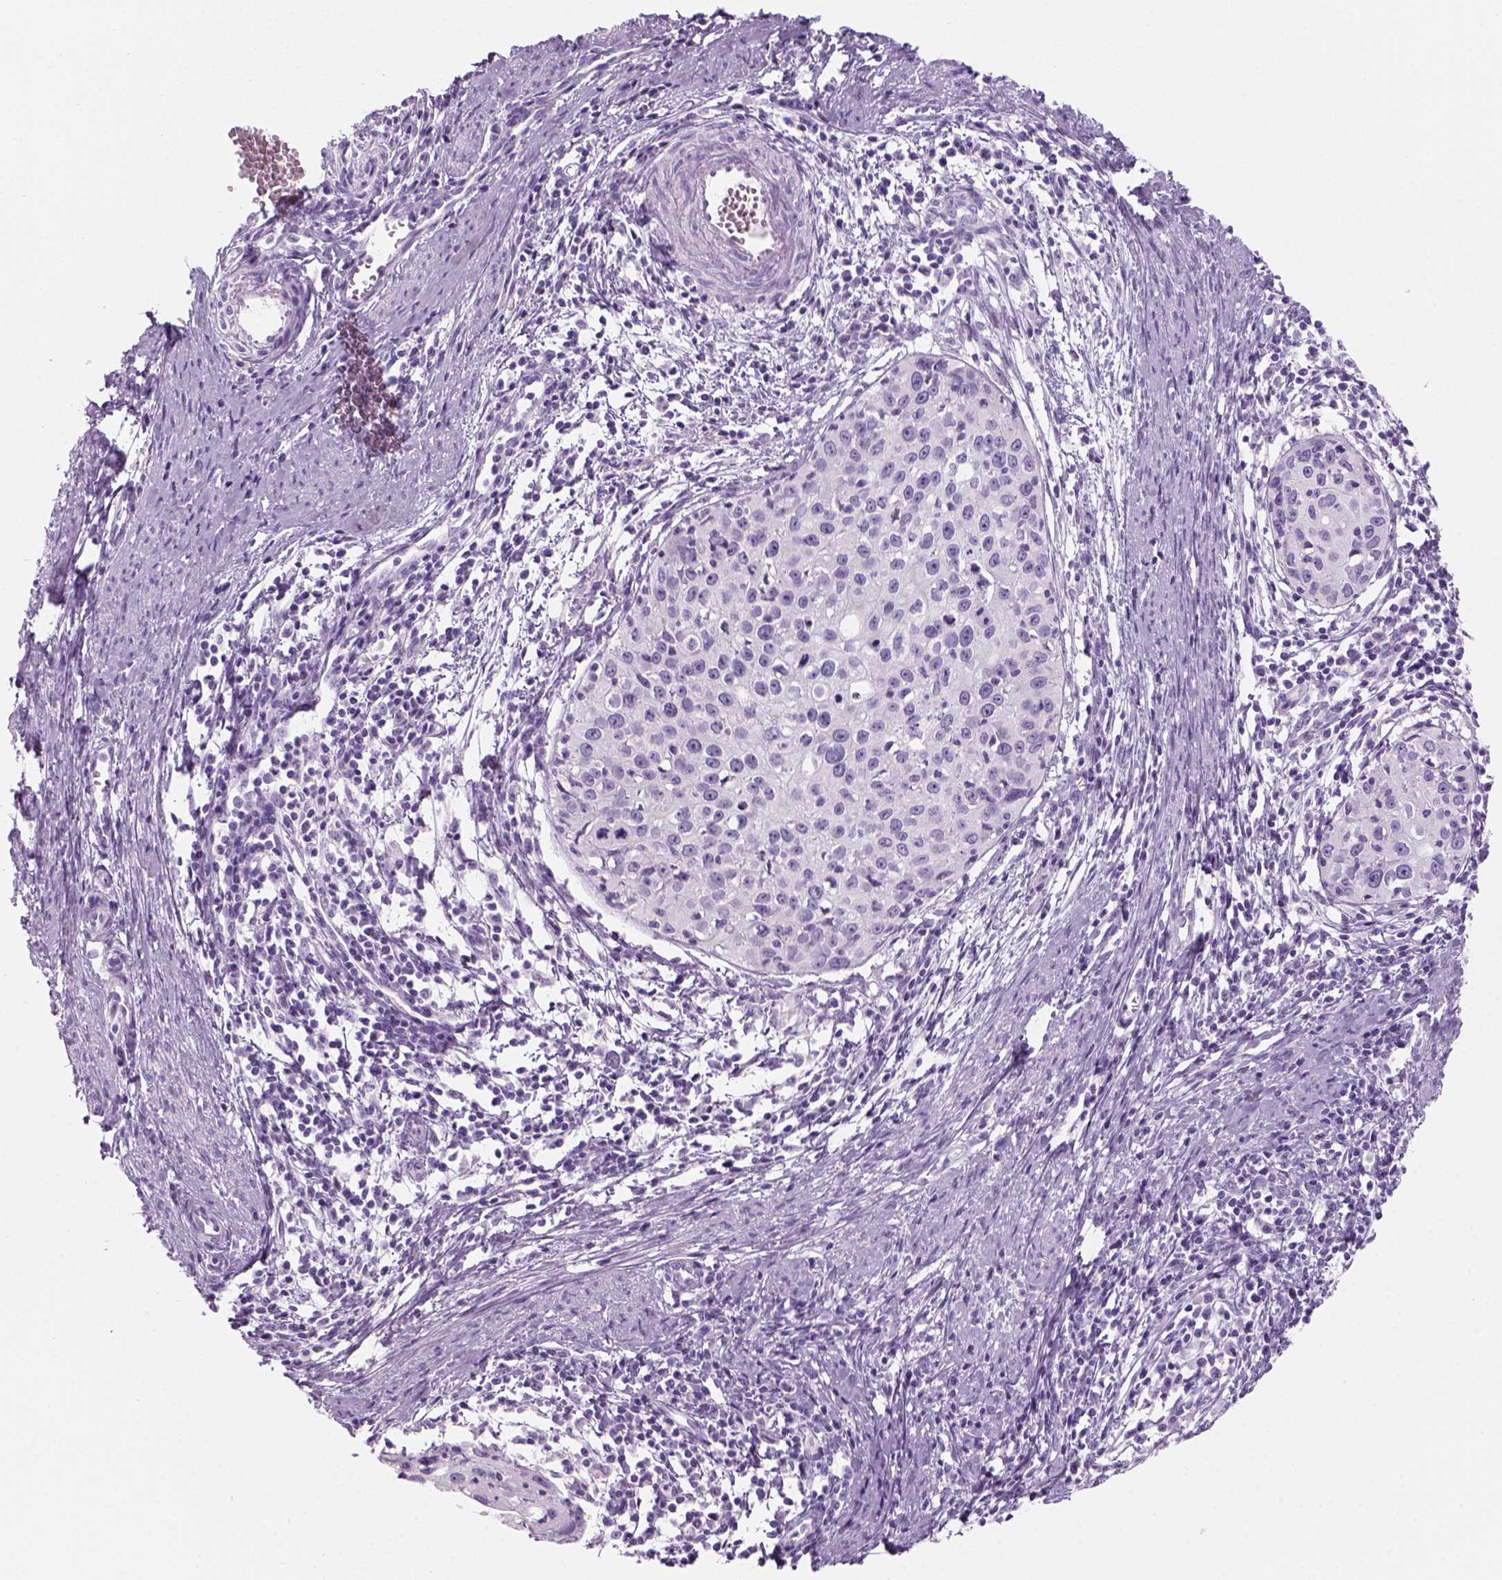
{"staining": {"intensity": "negative", "quantity": "none", "location": "none"}, "tissue": "cervical cancer", "cell_type": "Tumor cells", "image_type": "cancer", "snomed": [{"axis": "morphology", "description": "Squamous cell carcinoma, NOS"}, {"axis": "topography", "description": "Cervix"}], "caption": "Protein analysis of cervical cancer (squamous cell carcinoma) demonstrates no significant staining in tumor cells.", "gene": "KRTAP11-1", "patient": {"sex": "female", "age": 40}}